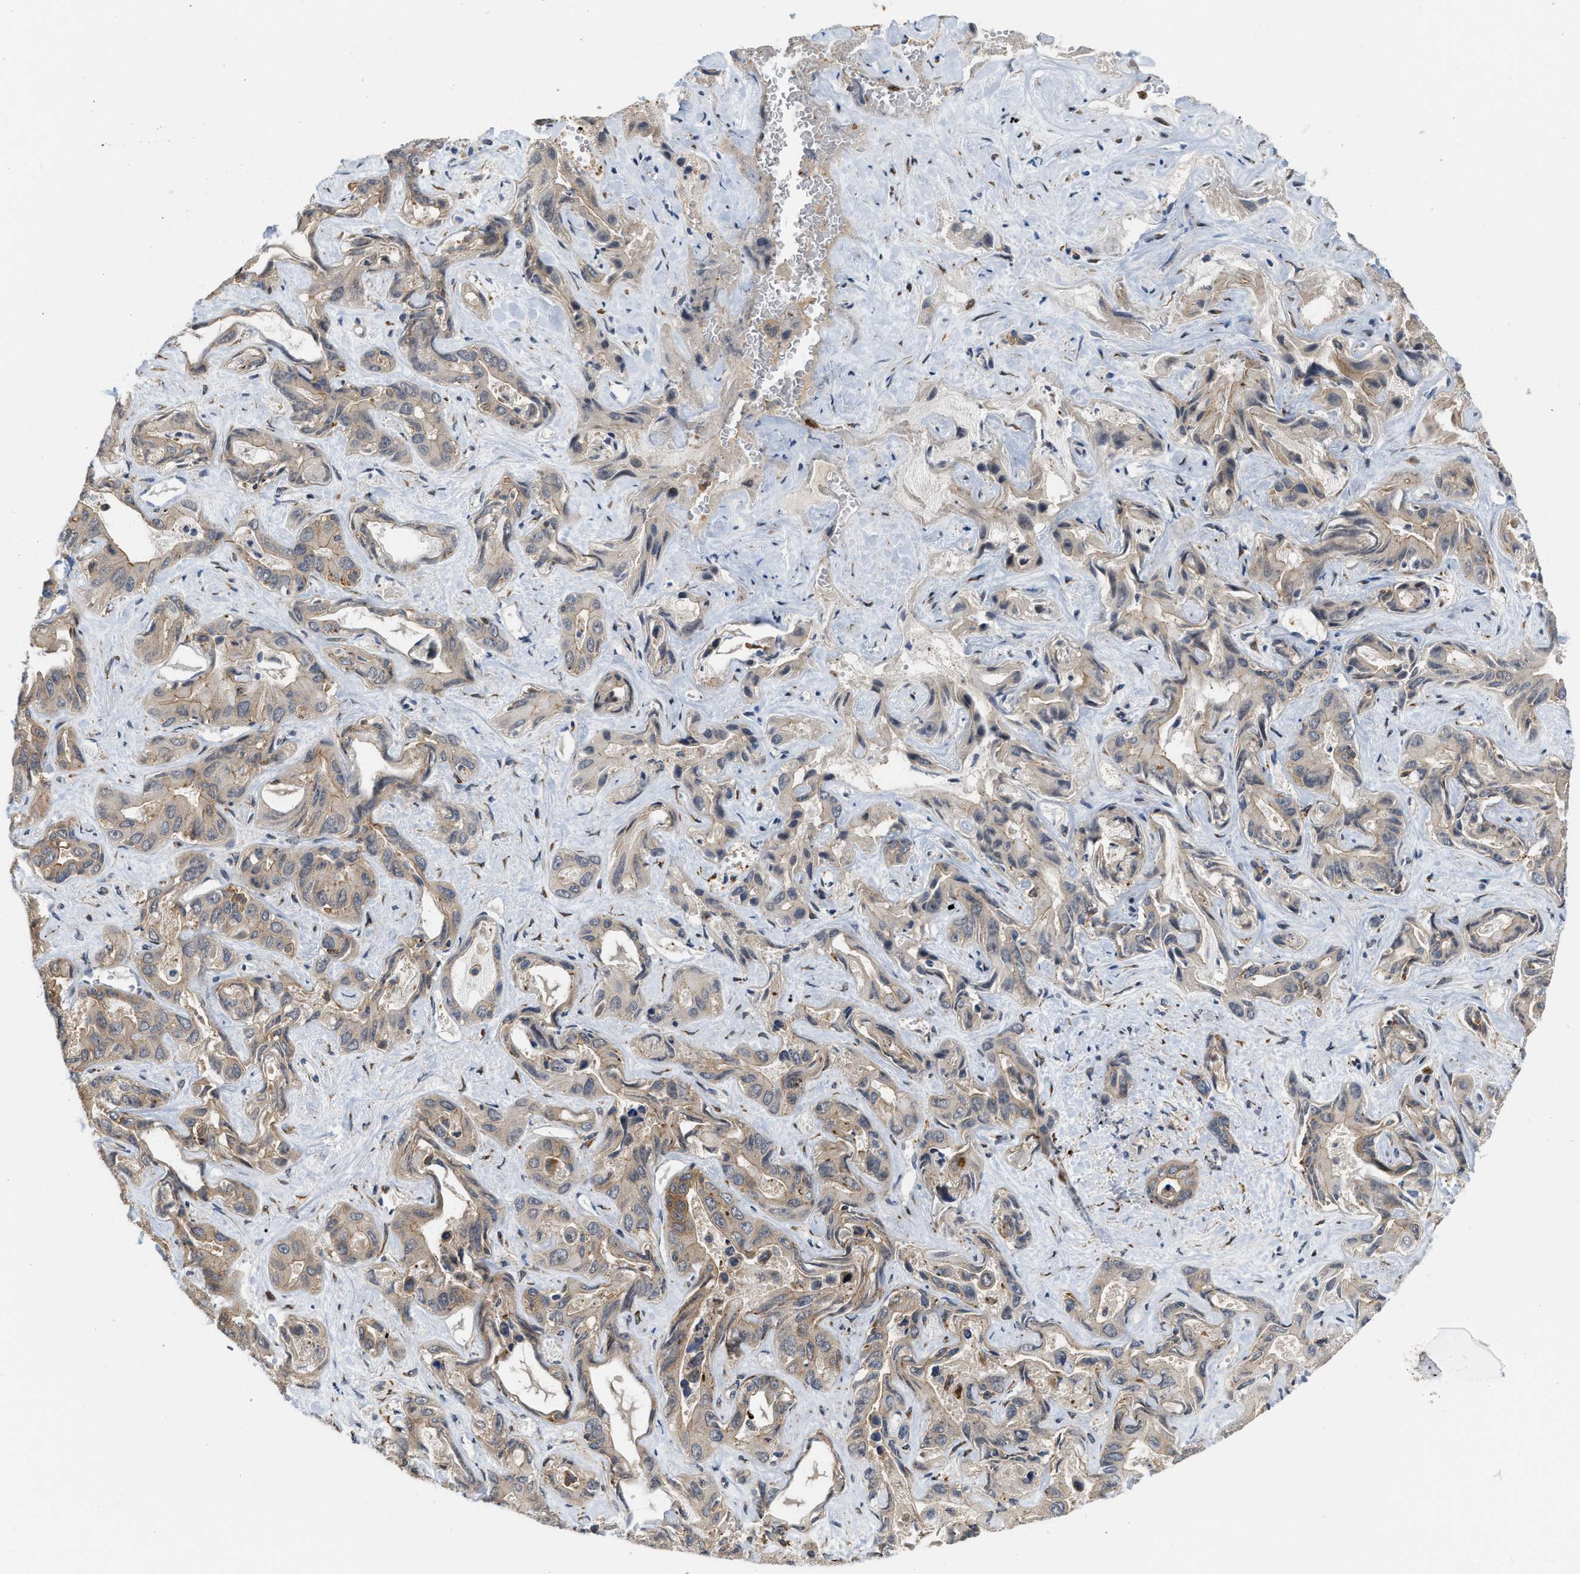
{"staining": {"intensity": "strong", "quantity": "<25%", "location": "cytoplasmic/membranous"}, "tissue": "liver cancer", "cell_type": "Tumor cells", "image_type": "cancer", "snomed": [{"axis": "morphology", "description": "Cholangiocarcinoma"}, {"axis": "topography", "description": "Liver"}], "caption": "DAB (3,3'-diaminobenzidine) immunohistochemical staining of liver cancer (cholangiocarcinoma) reveals strong cytoplasmic/membranous protein positivity in approximately <25% of tumor cells.", "gene": "IQCE", "patient": {"sex": "female", "age": 52}}